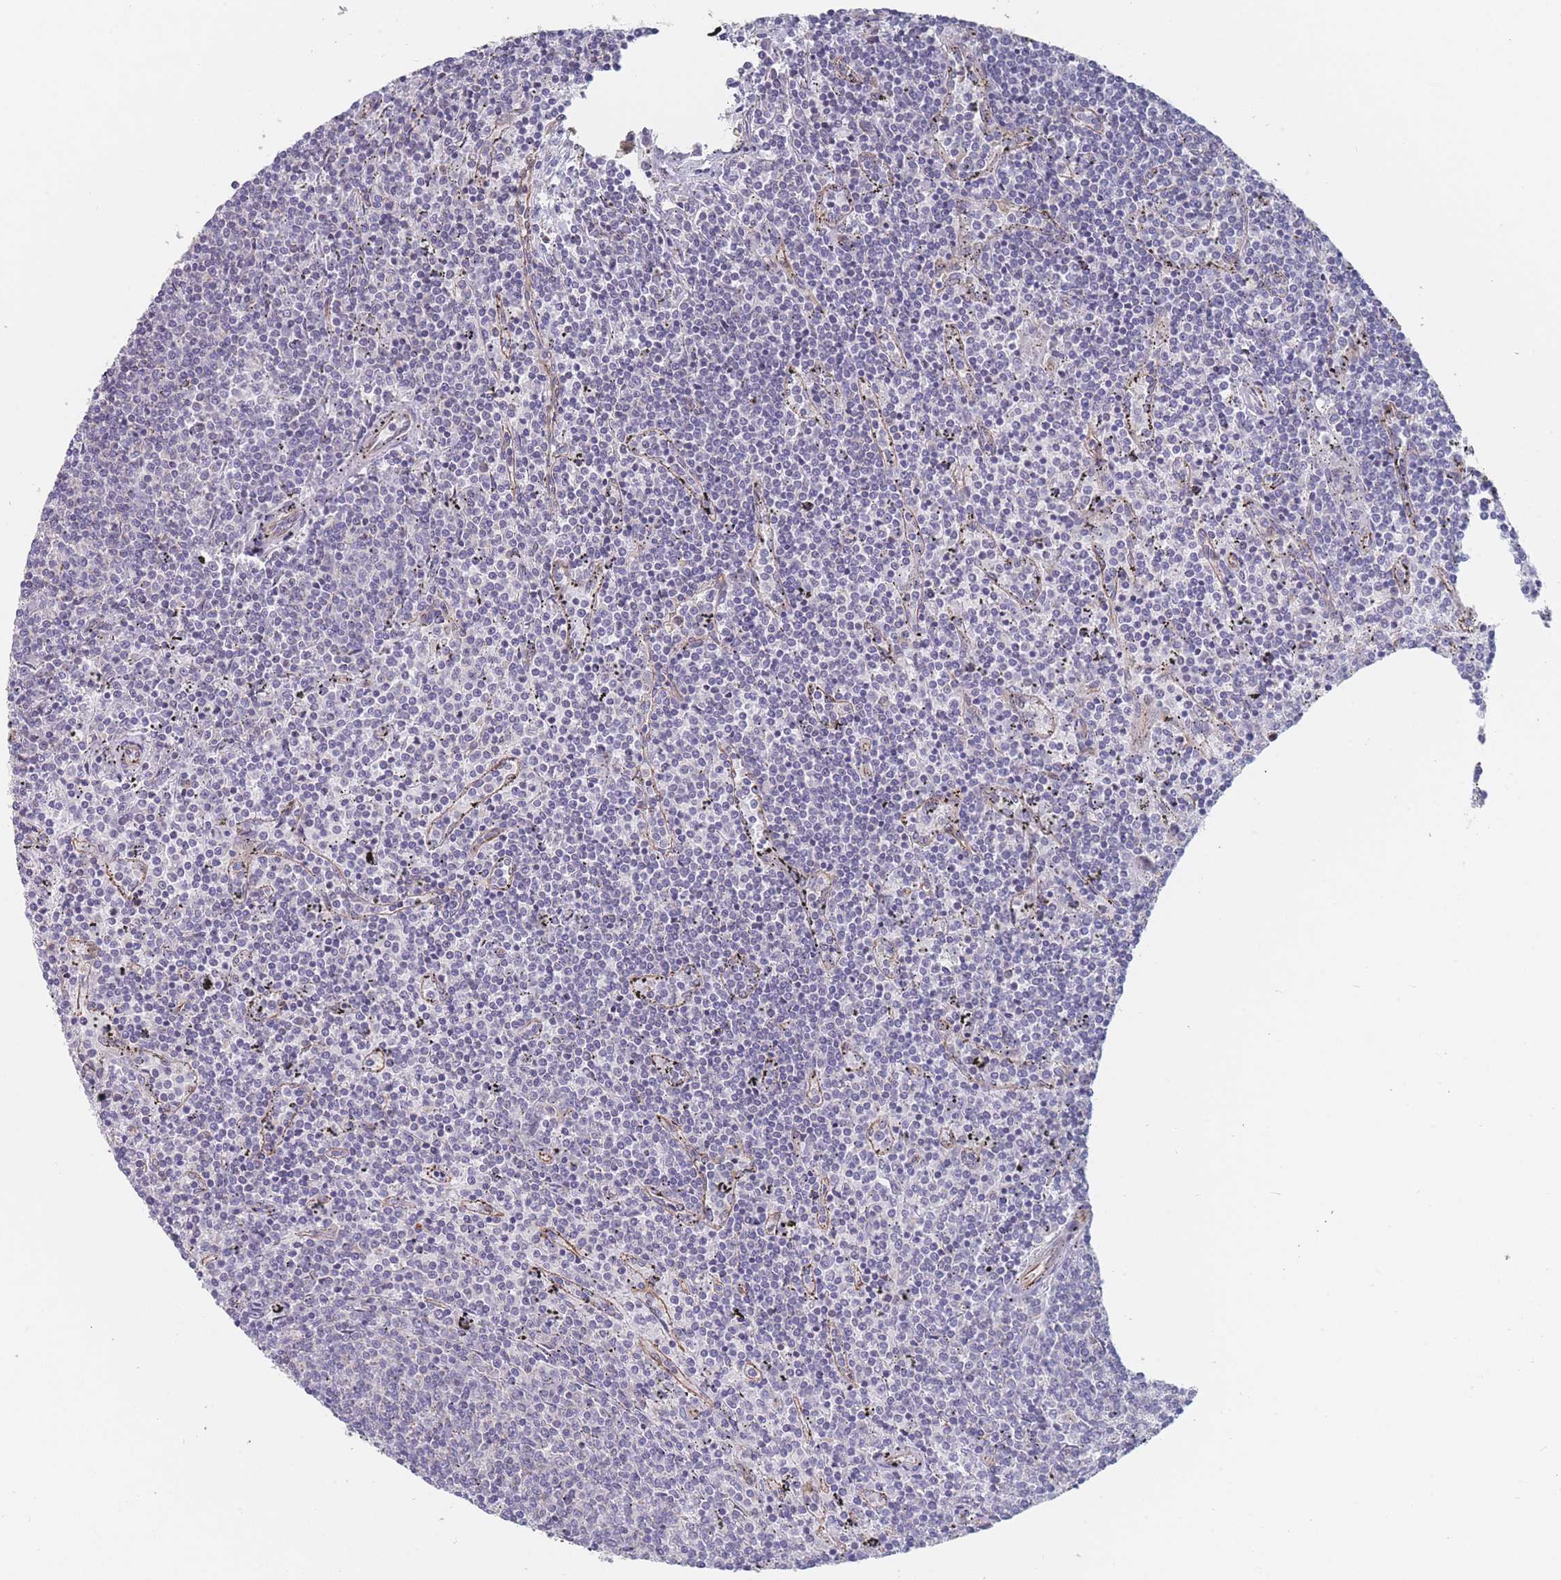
{"staining": {"intensity": "negative", "quantity": "none", "location": "none"}, "tissue": "lymphoma", "cell_type": "Tumor cells", "image_type": "cancer", "snomed": [{"axis": "morphology", "description": "Malignant lymphoma, non-Hodgkin's type, Low grade"}, {"axis": "topography", "description": "Spleen"}], "caption": "A high-resolution histopathology image shows IHC staining of low-grade malignant lymphoma, non-Hodgkin's type, which exhibits no significant positivity in tumor cells.", "gene": "SLC1A6", "patient": {"sex": "female", "age": 50}}